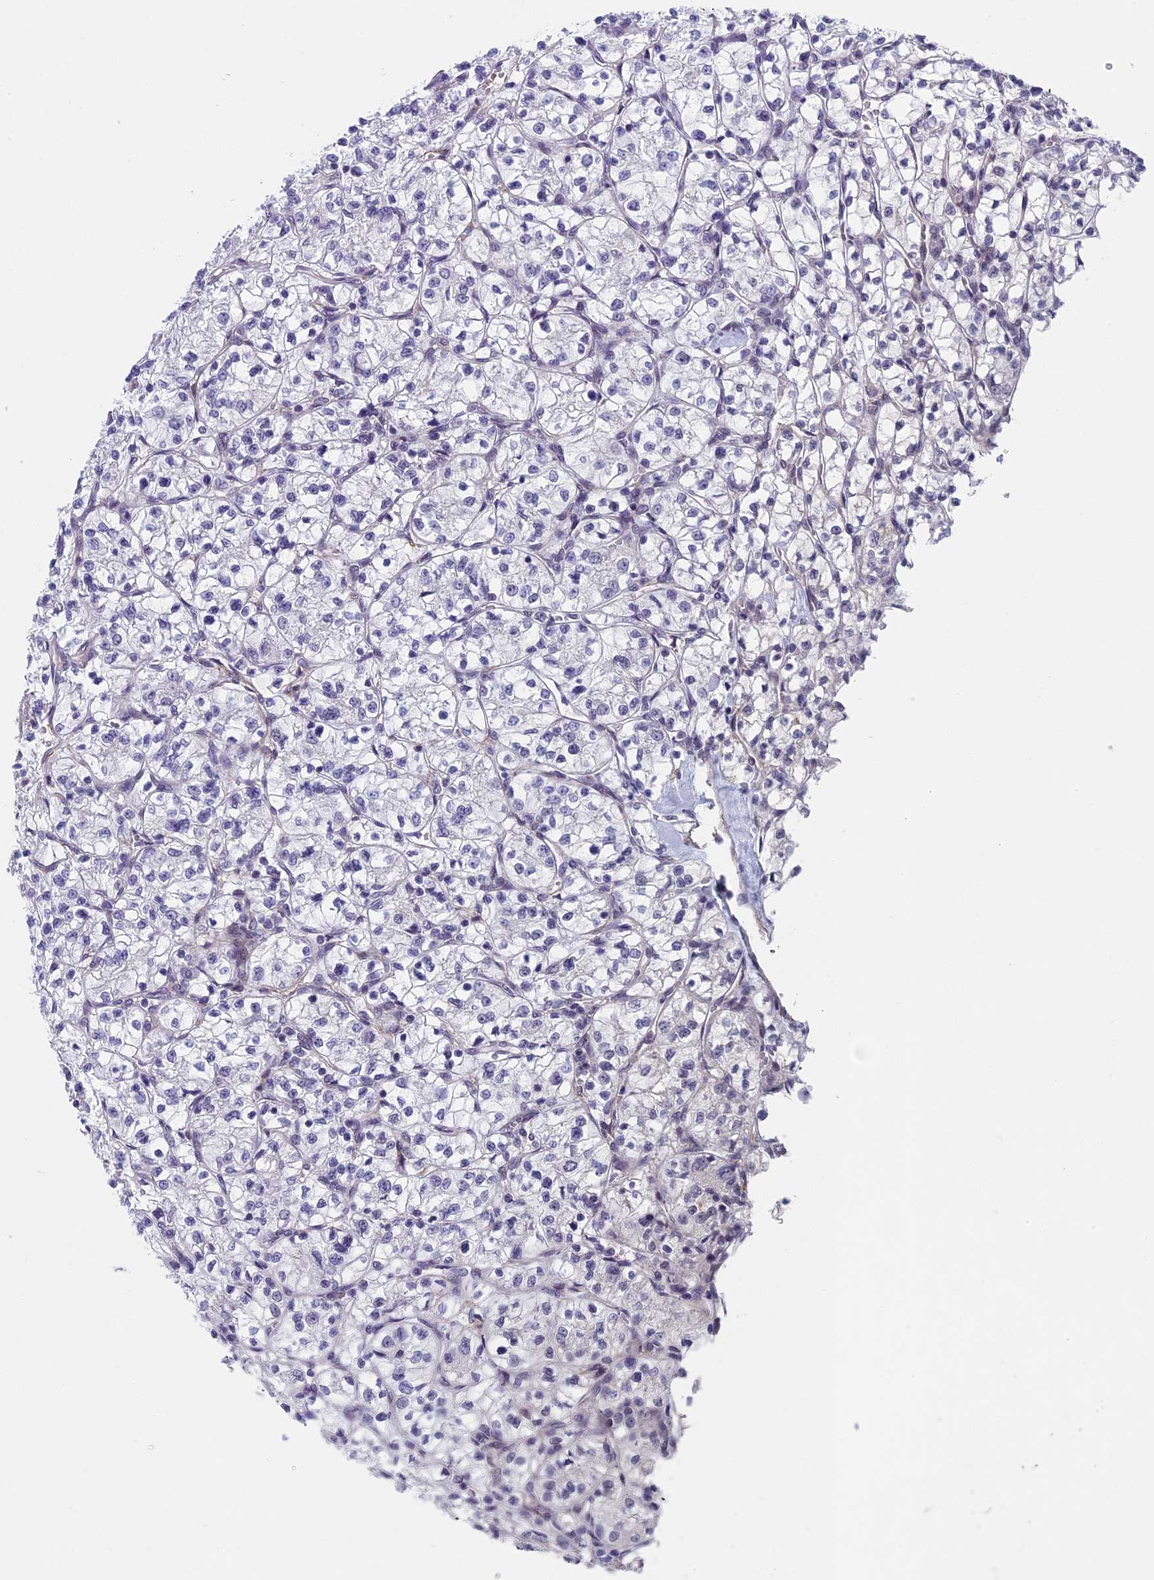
{"staining": {"intensity": "negative", "quantity": "none", "location": "none"}, "tissue": "renal cancer", "cell_type": "Tumor cells", "image_type": "cancer", "snomed": [{"axis": "morphology", "description": "Adenocarcinoma, NOS"}, {"axis": "topography", "description": "Kidney"}], "caption": "Protein analysis of renal adenocarcinoma displays no significant expression in tumor cells. (Immunohistochemistry, brightfield microscopy, high magnification).", "gene": "CNEP1R1", "patient": {"sex": "female", "age": 64}}